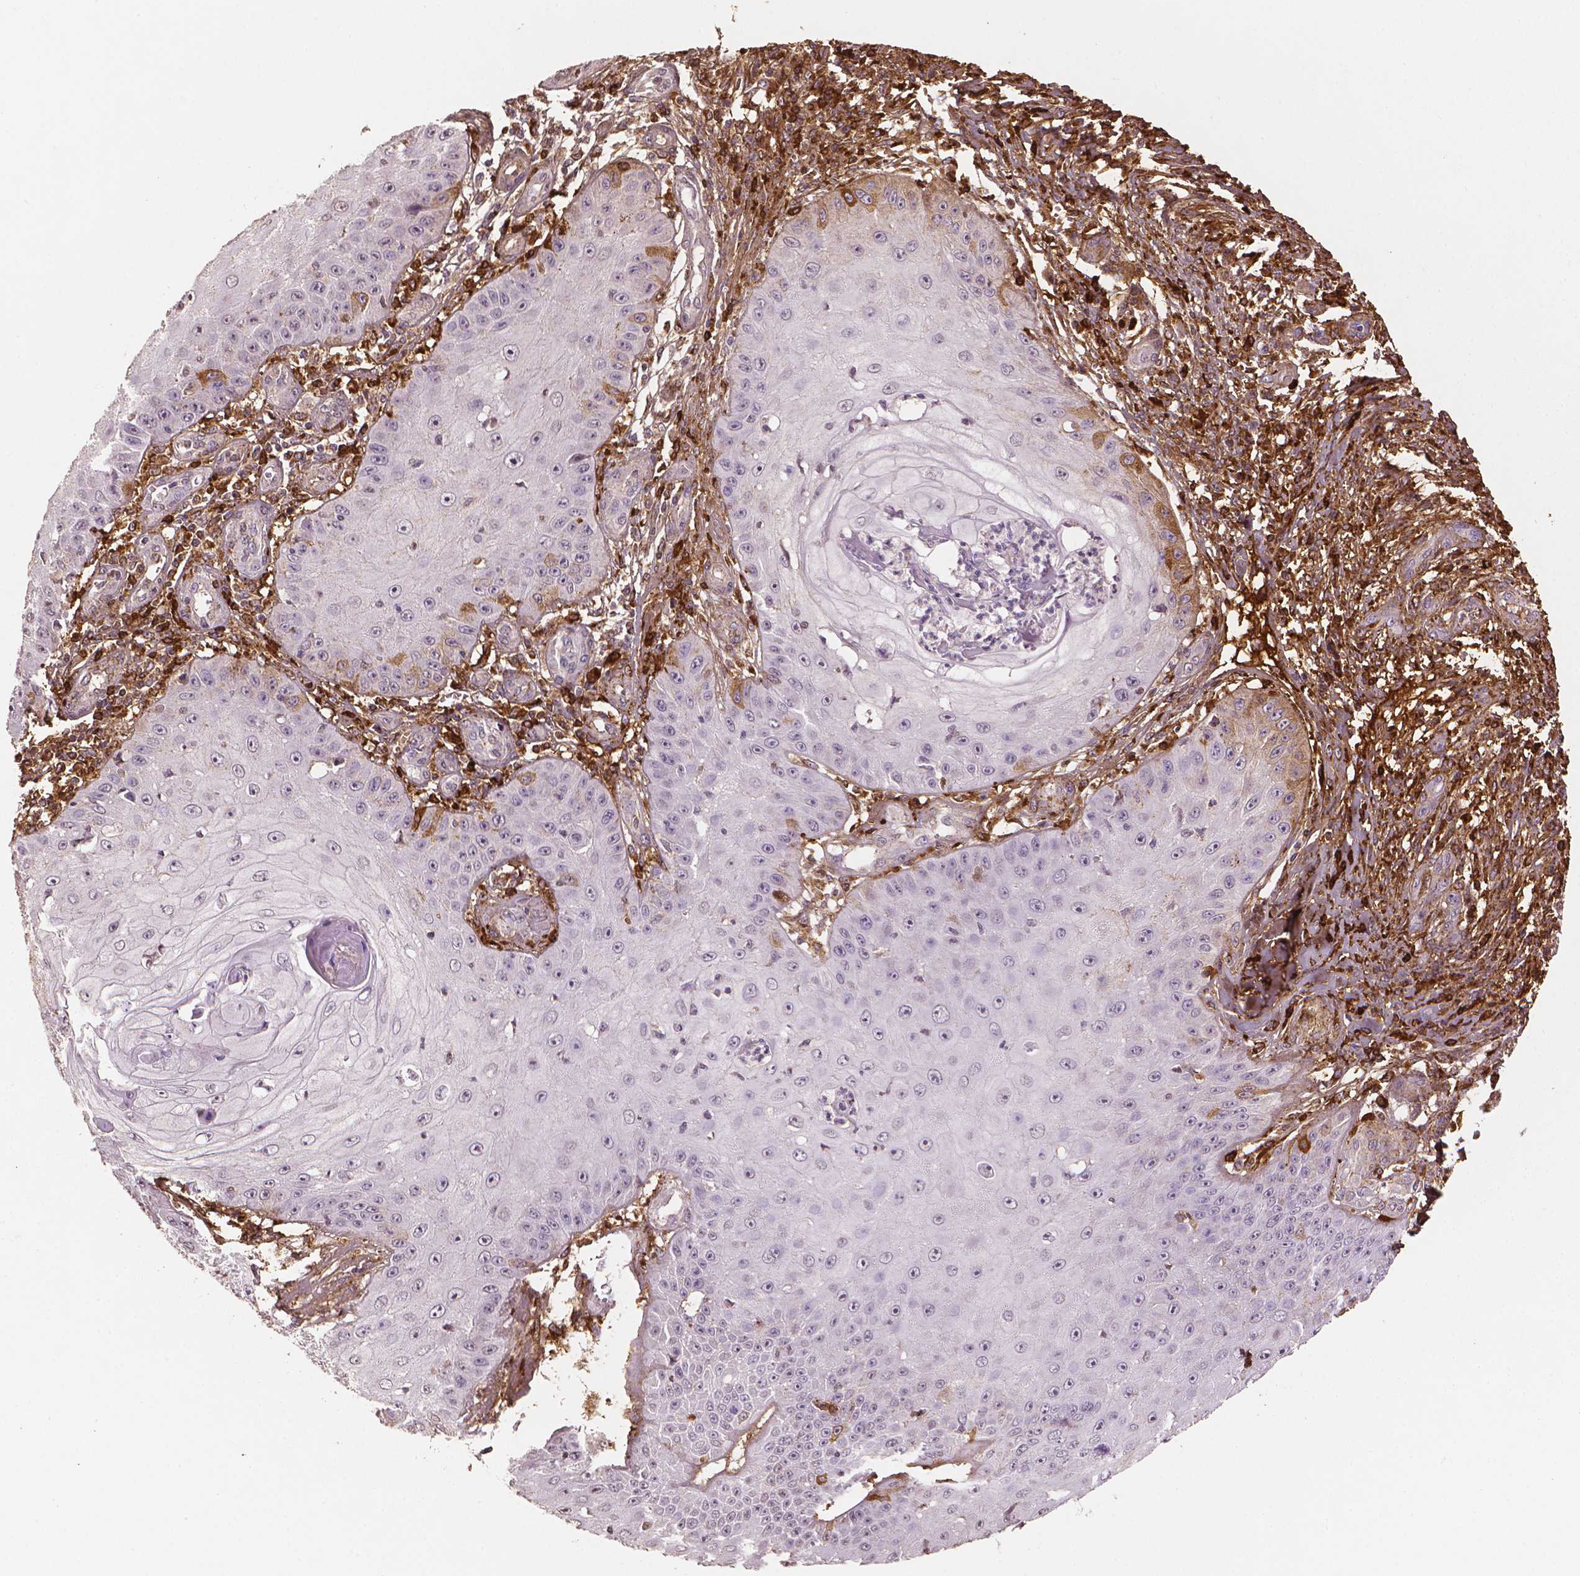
{"staining": {"intensity": "negative", "quantity": "none", "location": "none"}, "tissue": "skin cancer", "cell_type": "Tumor cells", "image_type": "cancer", "snomed": [{"axis": "morphology", "description": "Squamous cell carcinoma, NOS"}, {"axis": "topography", "description": "Skin"}], "caption": "This is a histopathology image of immunohistochemistry staining of skin cancer, which shows no expression in tumor cells.", "gene": "DCN", "patient": {"sex": "male", "age": 70}}